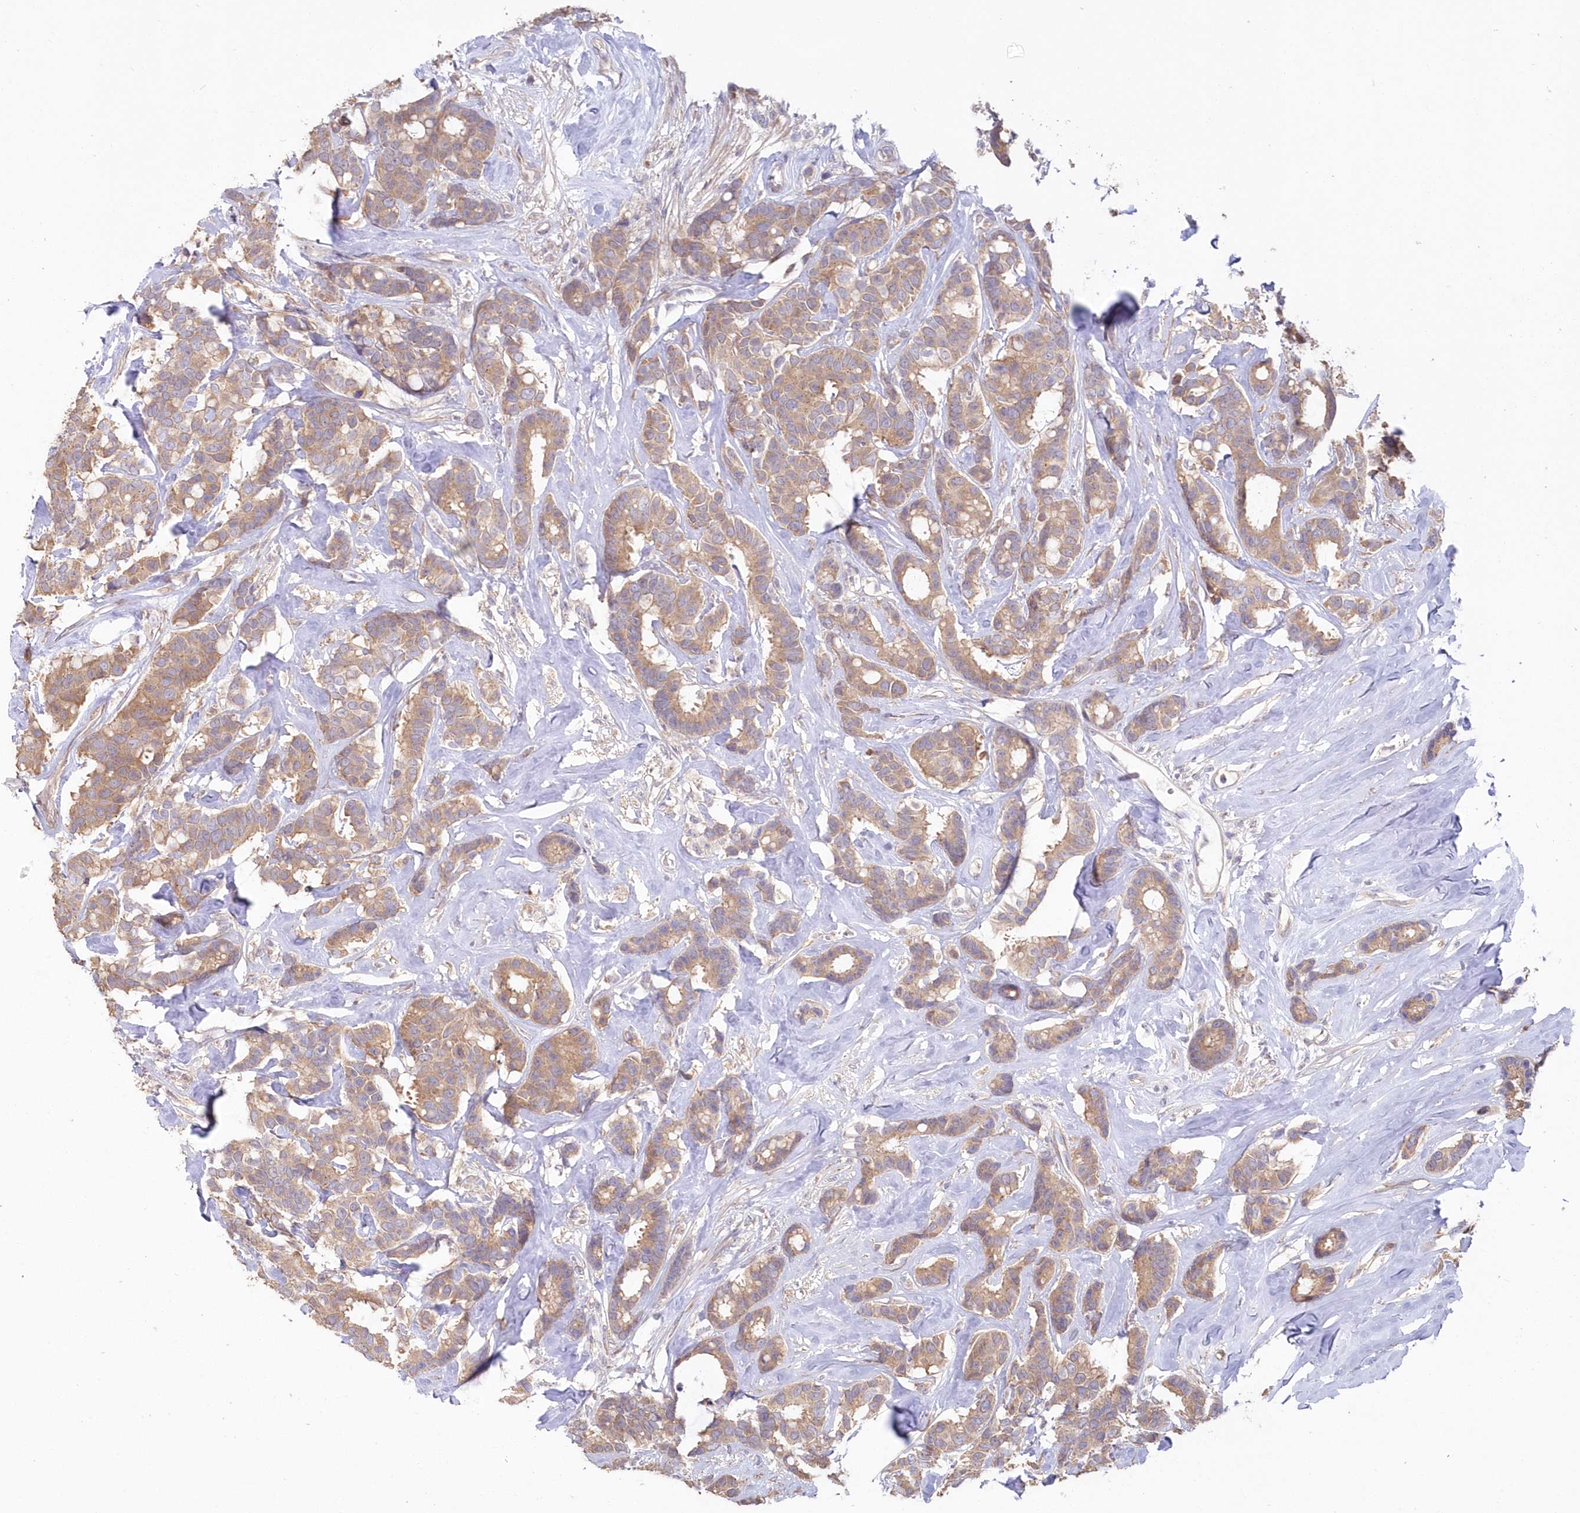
{"staining": {"intensity": "weak", "quantity": ">75%", "location": "cytoplasmic/membranous"}, "tissue": "breast cancer", "cell_type": "Tumor cells", "image_type": "cancer", "snomed": [{"axis": "morphology", "description": "Duct carcinoma"}, {"axis": "topography", "description": "Breast"}], "caption": "The micrograph shows immunohistochemical staining of breast cancer (invasive ductal carcinoma). There is weak cytoplasmic/membranous expression is appreciated in approximately >75% of tumor cells. (DAB IHC with brightfield microscopy, high magnification).", "gene": "TBCA", "patient": {"sex": "female", "age": 87}}